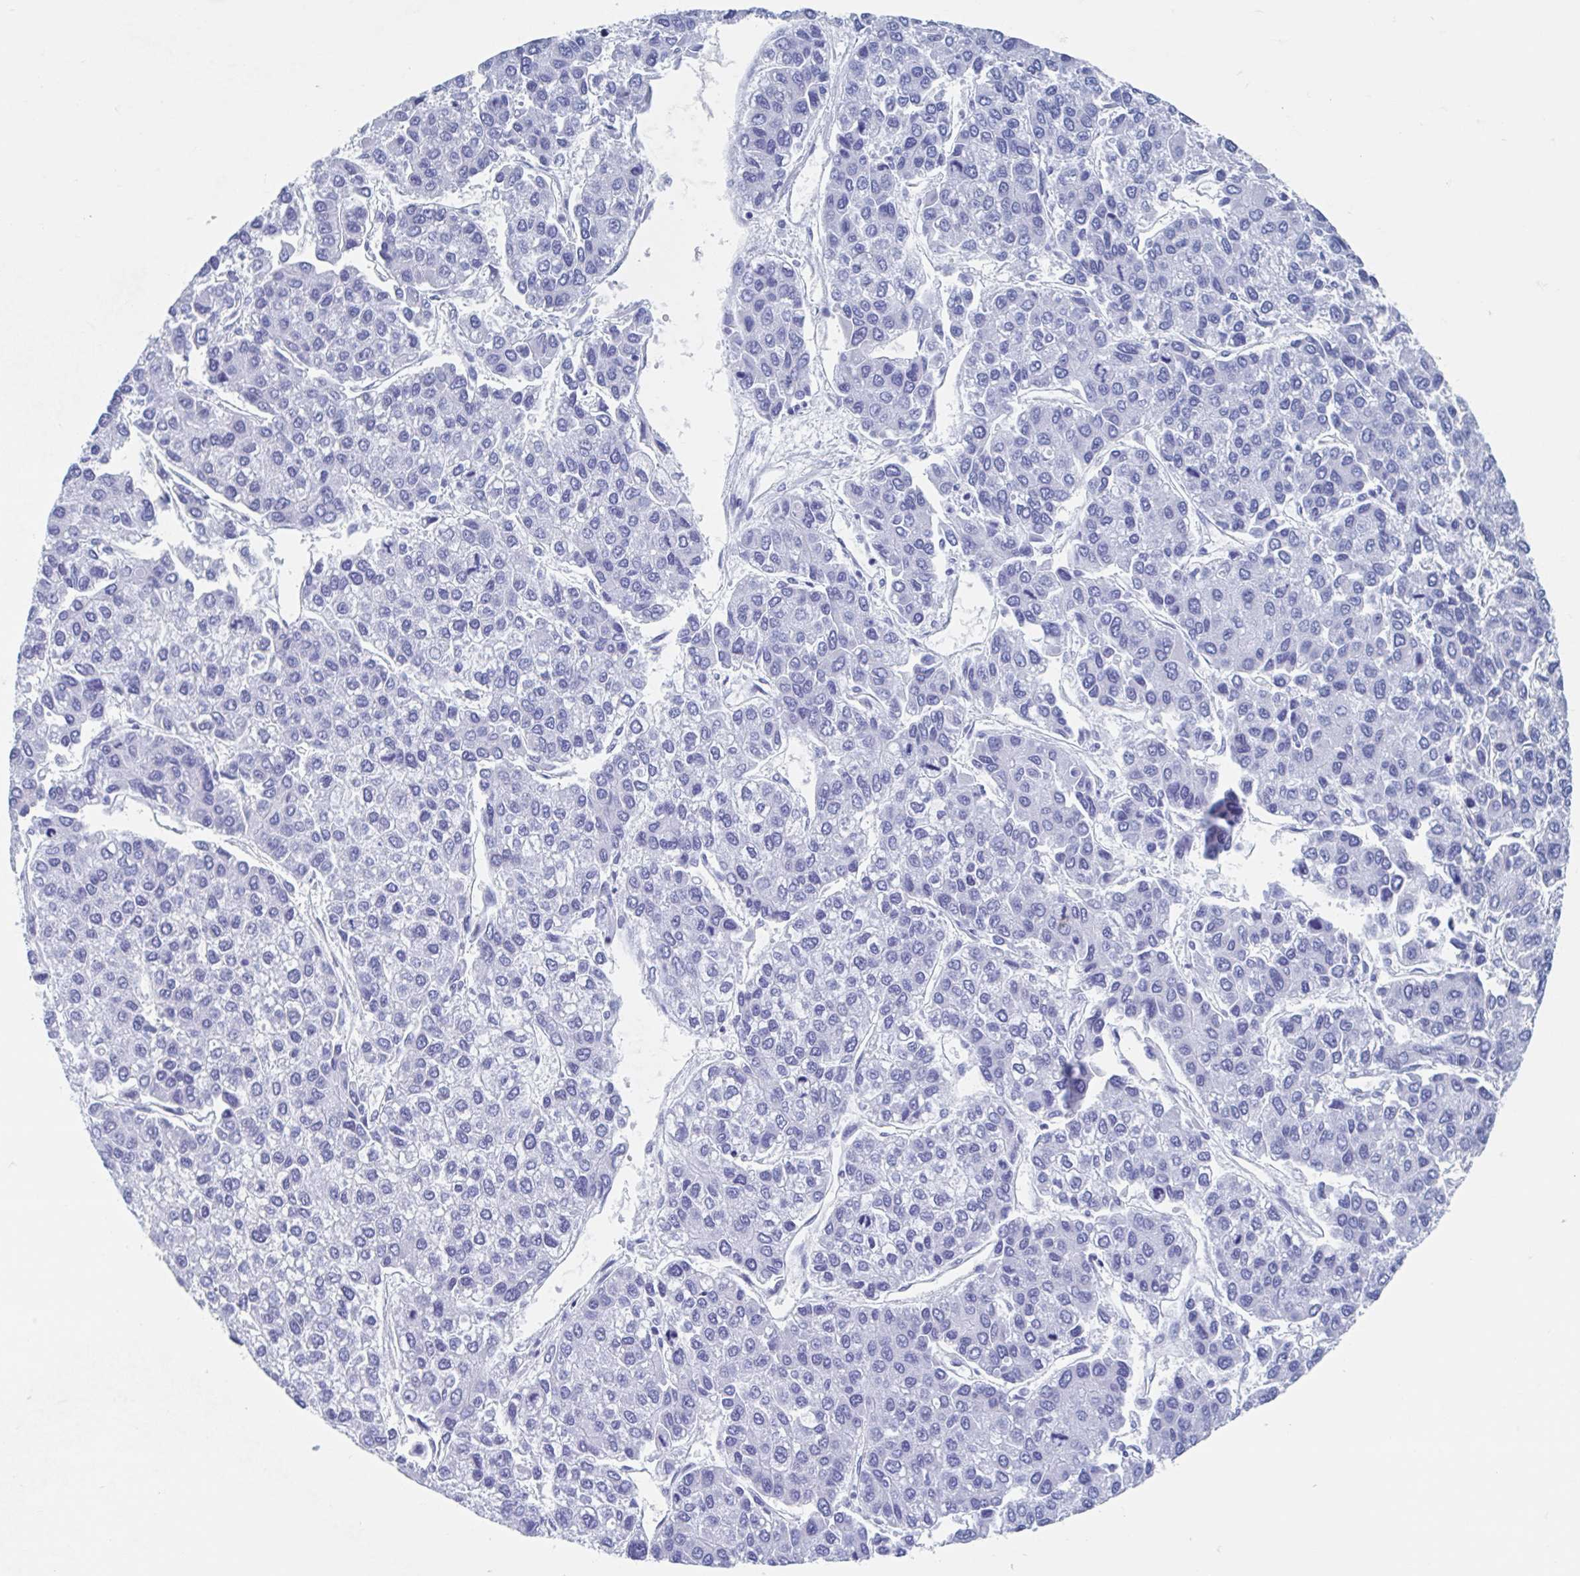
{"staining": {"intensity": "negative", "quantity": "none", "location": "none"}, "tissue": "liver cancer", "cell_type": "Tumor cells", "image_type": "cancer", "snomed": [{"axis": "morphology", "description": "Carcinoma, Hepatocellular, NOS"}, {"axis": "topography", "description": "Liver"}], "caption": "Photomicrograph shows no significant protein positivity in tumor cells of liver hepatocellular carcinoma. Nuclei are stained in blue.", "gene": "C10orf53", "patient": {"sex": "female", "age": 66}}